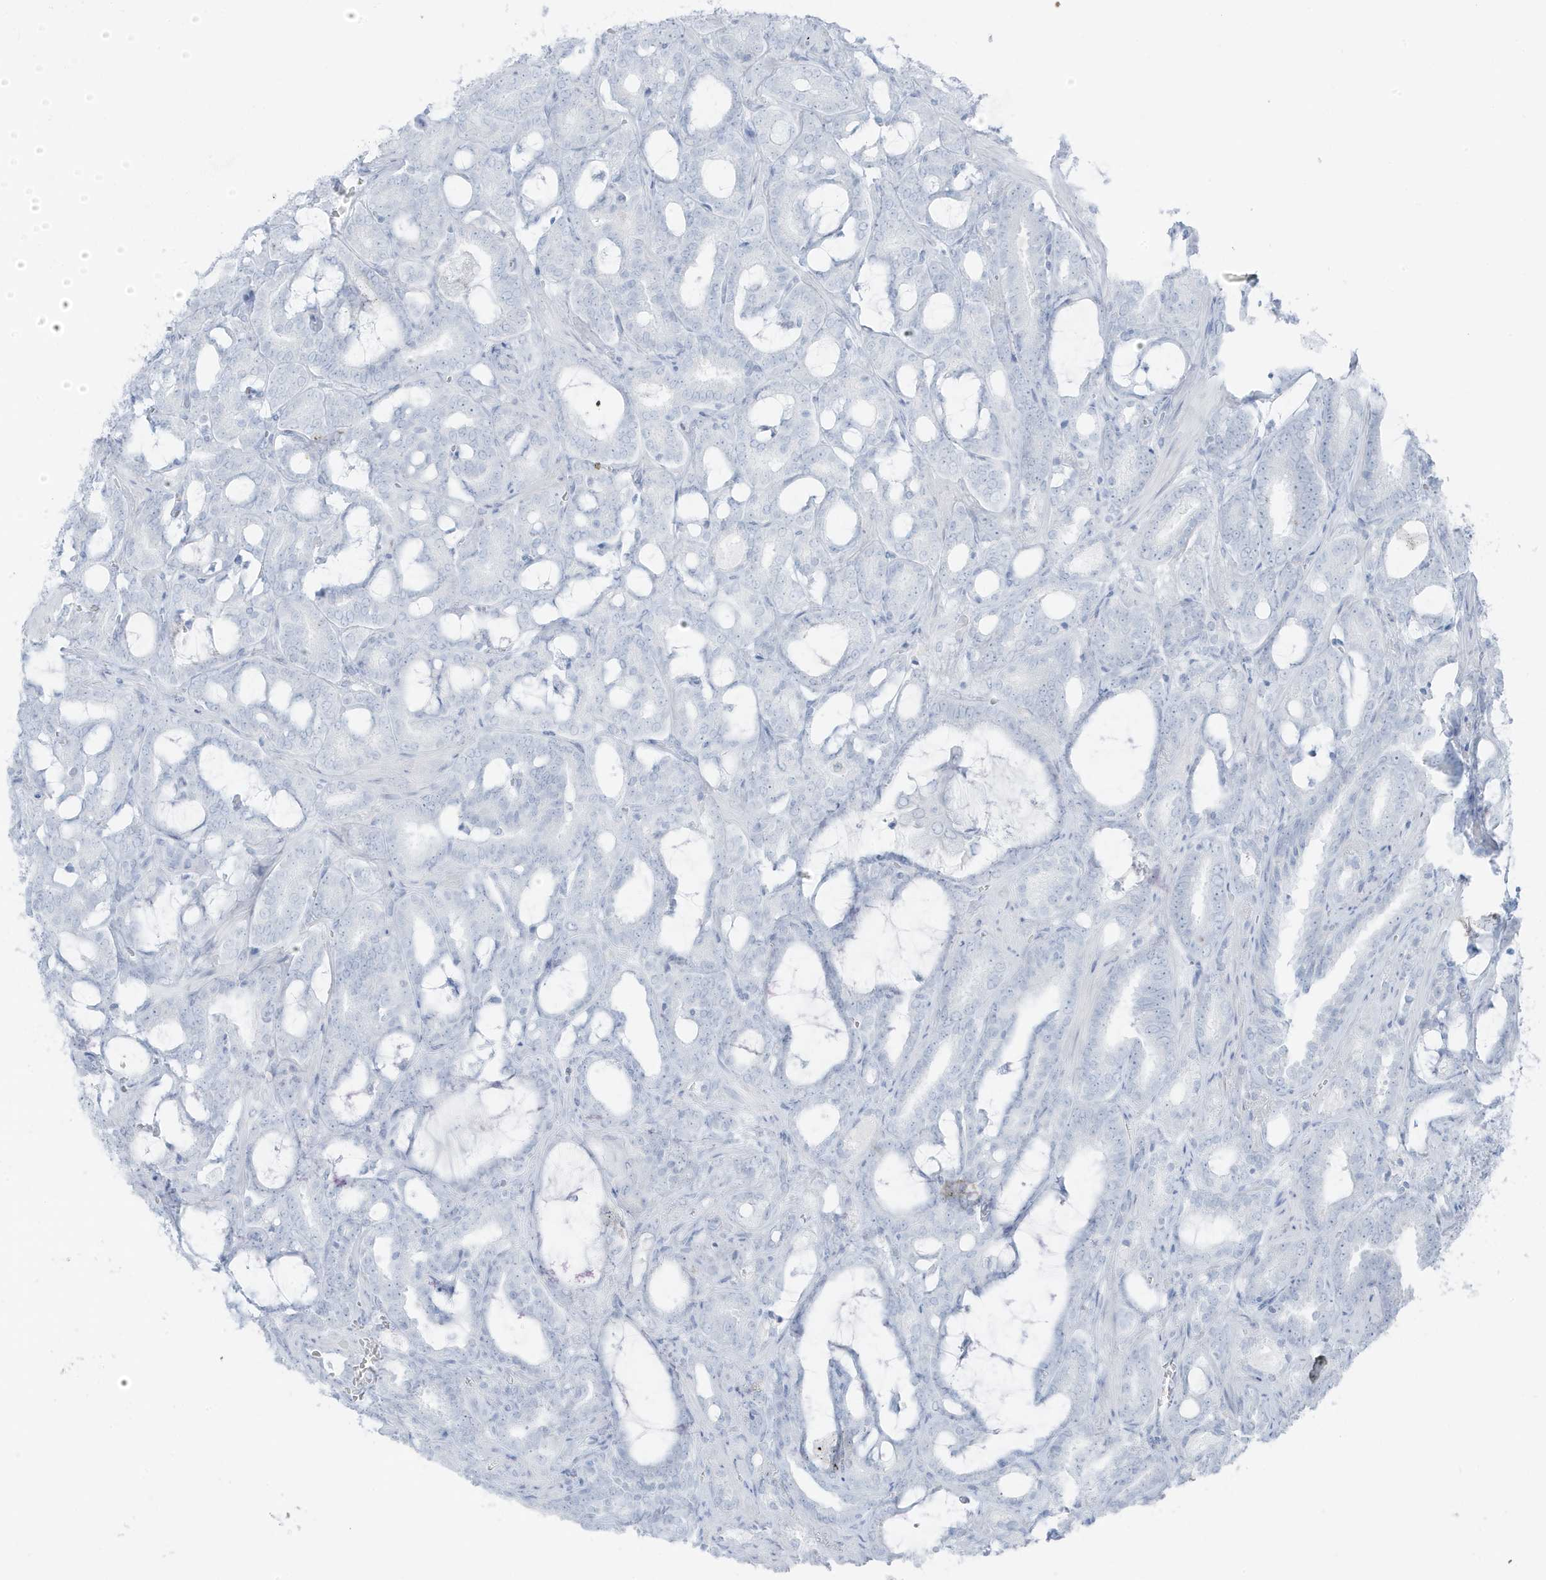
{"staining": {"intensity": "negative", "quantity": "none", "location": "none"}, "tissue": "prostate cancer", "cell_type": "Tumor cells", "image_type": "cancer", "snomed": [{"axis": "morphology", "description": "Adenocarcinoma, High grade"}, {"axis": "topography", "description": "Prostate and seminal vesicle, NOS"}], "caption": "Immunohistochemical staining of human prostate cancer (adenocarcinoma (high-grade)) displays no significant staining in tumor cells. (DAB (3,3'-diaminobenzidine) immunohistochemistry (IHC) visualized using brightfield microscopy, high magnification).", "gene": "ZFP64", "patient": {"sex": "male", "age": 67}}